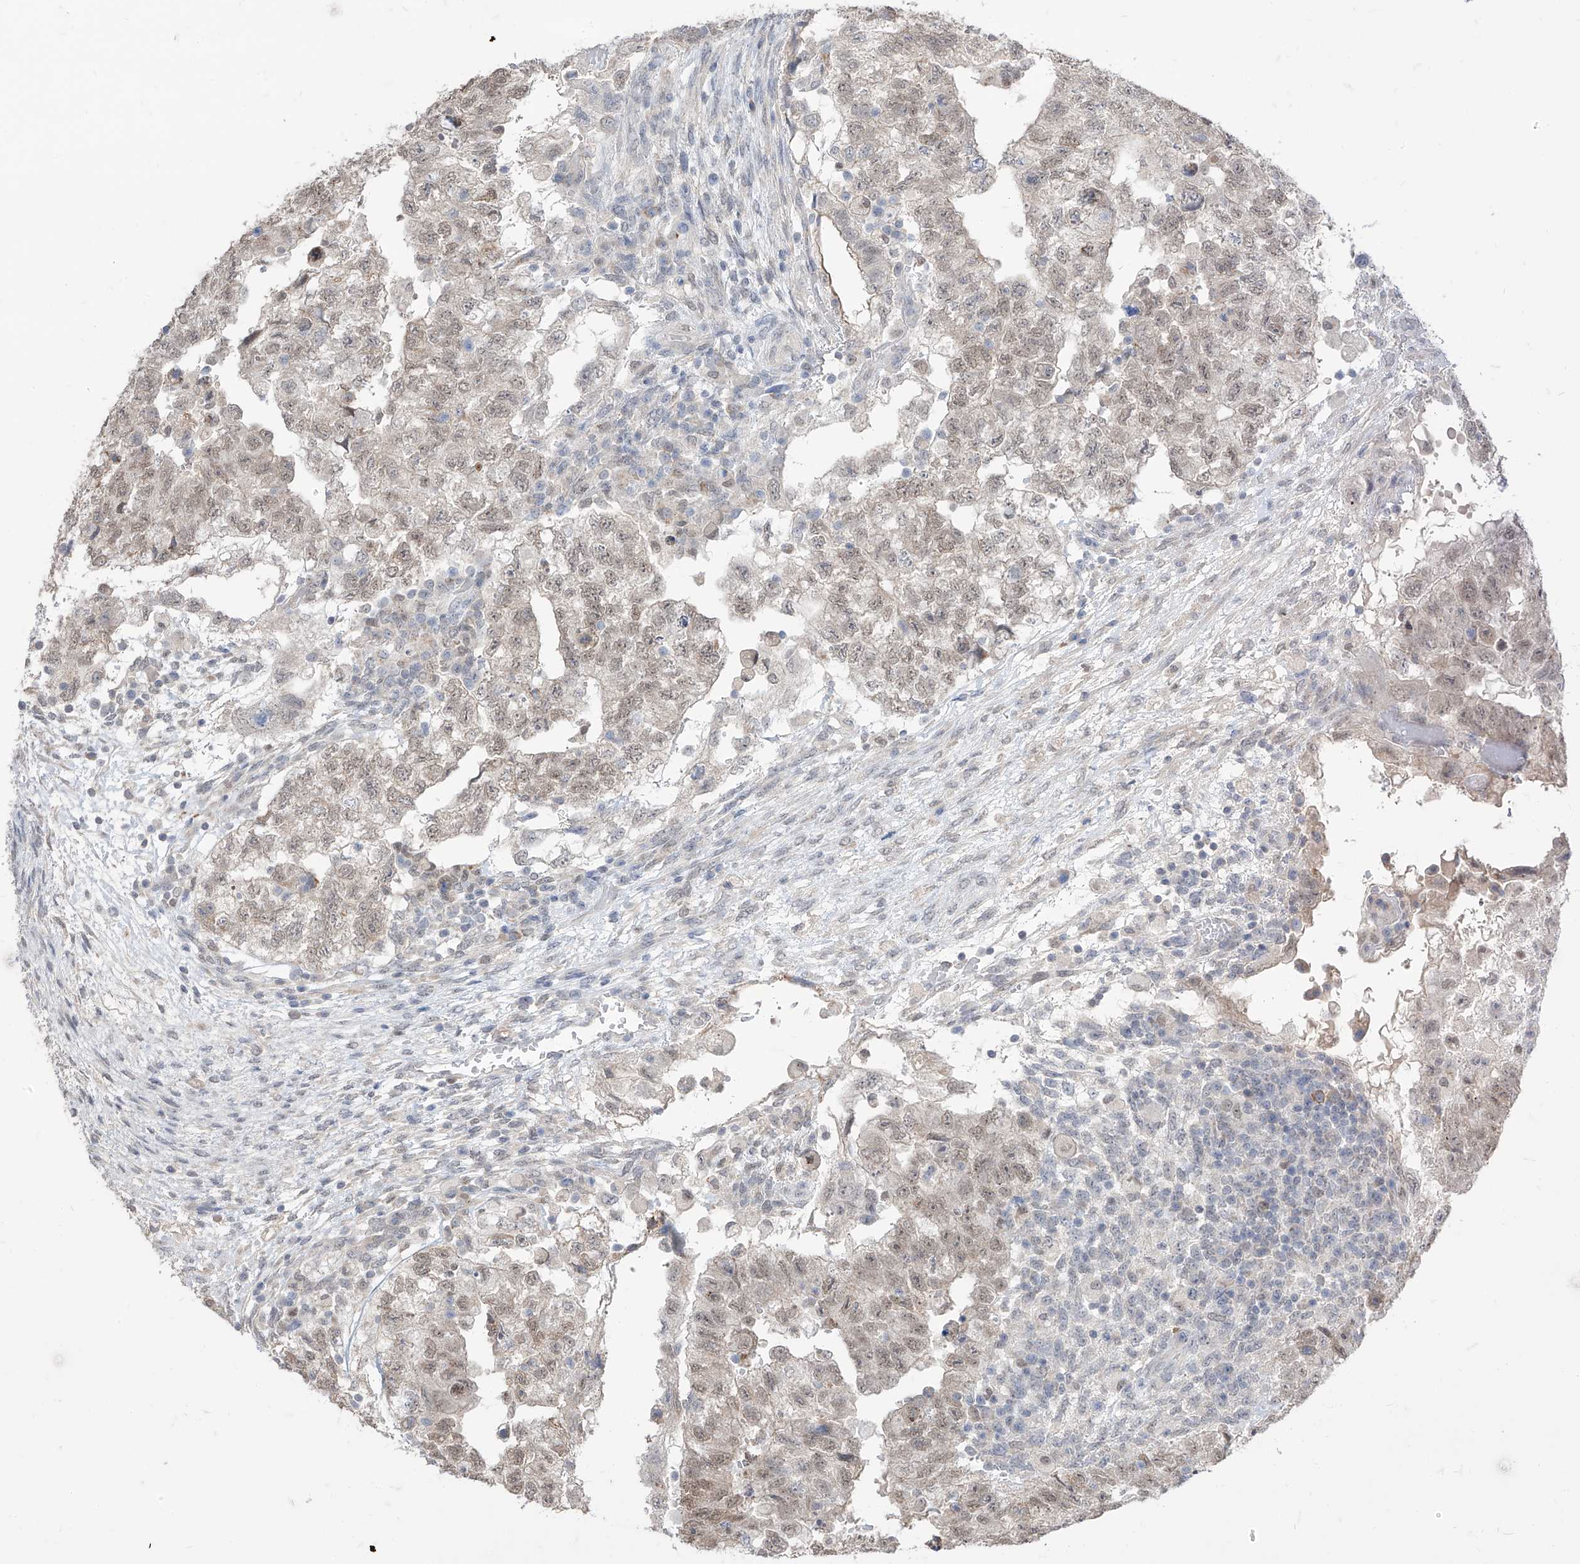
{"staining": {"intensity": "weak", "quantity": ">75%", "location": "nuclear"}, "tissue": "testis cancer", "cell_type": "Tumor cells", "image_type": "cancer", "snomed": [{"axis": "morphology", "description": "Carcinoma, Embryonal, NOS"}, {"axis": "topography", "description": "Testis"}], "caption": "Weak nuclear protein expression is present in approximately >75% of tumor cells in testis embryonal carcinoma.", "gene": "BROX", "patient": {"sex": "male", "age": 36}}